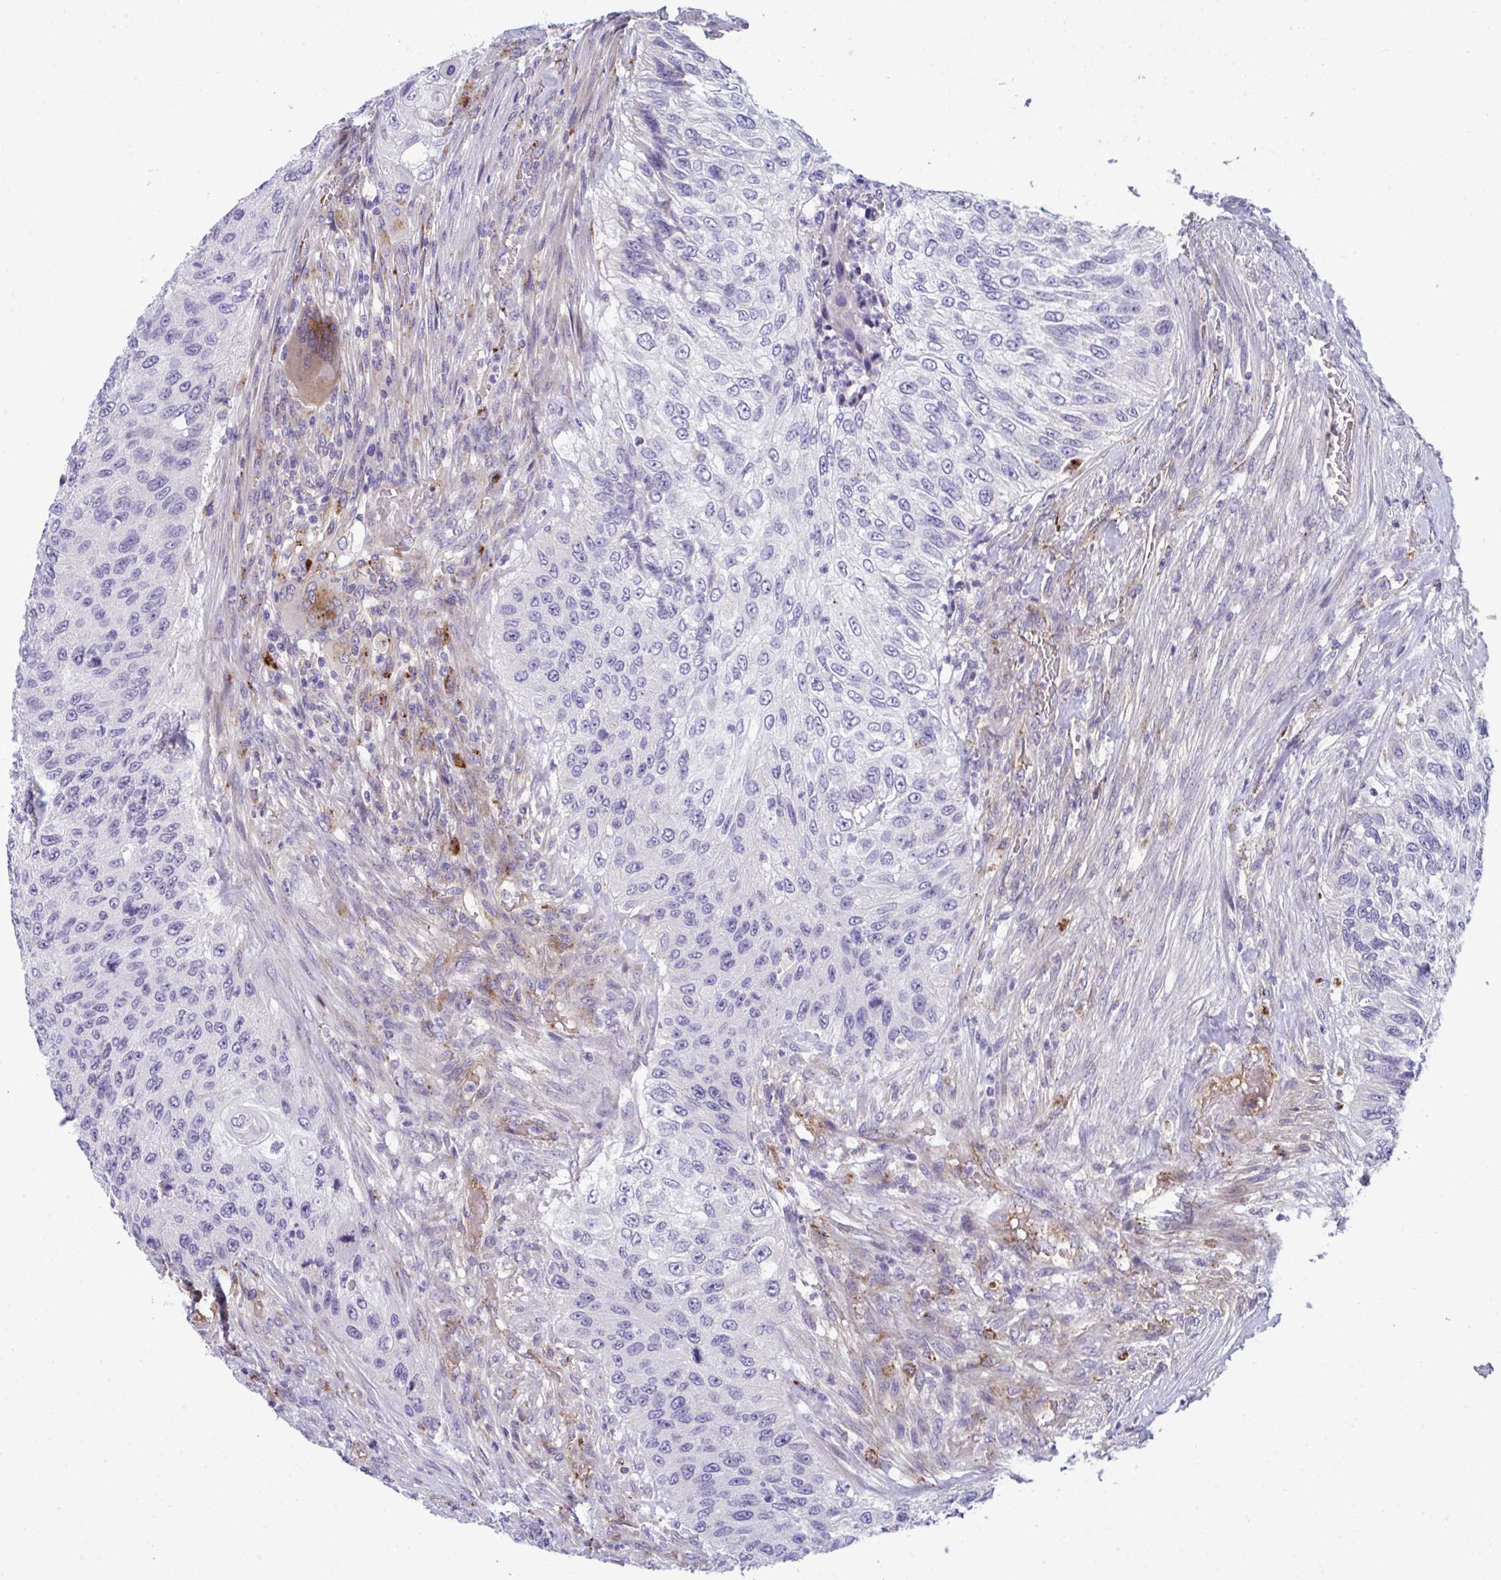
{"staining": {"intensity": "negative", "quantity": "none", "location": "none"}, "tissue": "urothelial cancer", "cell_type": "Tumor cells", "image_type": "cancer", "snomed": [{"axis": "morphology", "description": "Urothelial carcinoma, High grade"}, {"axis": "topography", "description": "Urinary bladder"}], "caption": "Immunohistochemistry (IHC) image of neoplastic tissue: urothelial carcinoma (high-grade) stained with DAB (3,3'-diaminobenzidine) exhibits no significant protein staining in tumor cells.", "gene": "TOR1AIP2", "patient": {"sex": "female", "age": 60}}